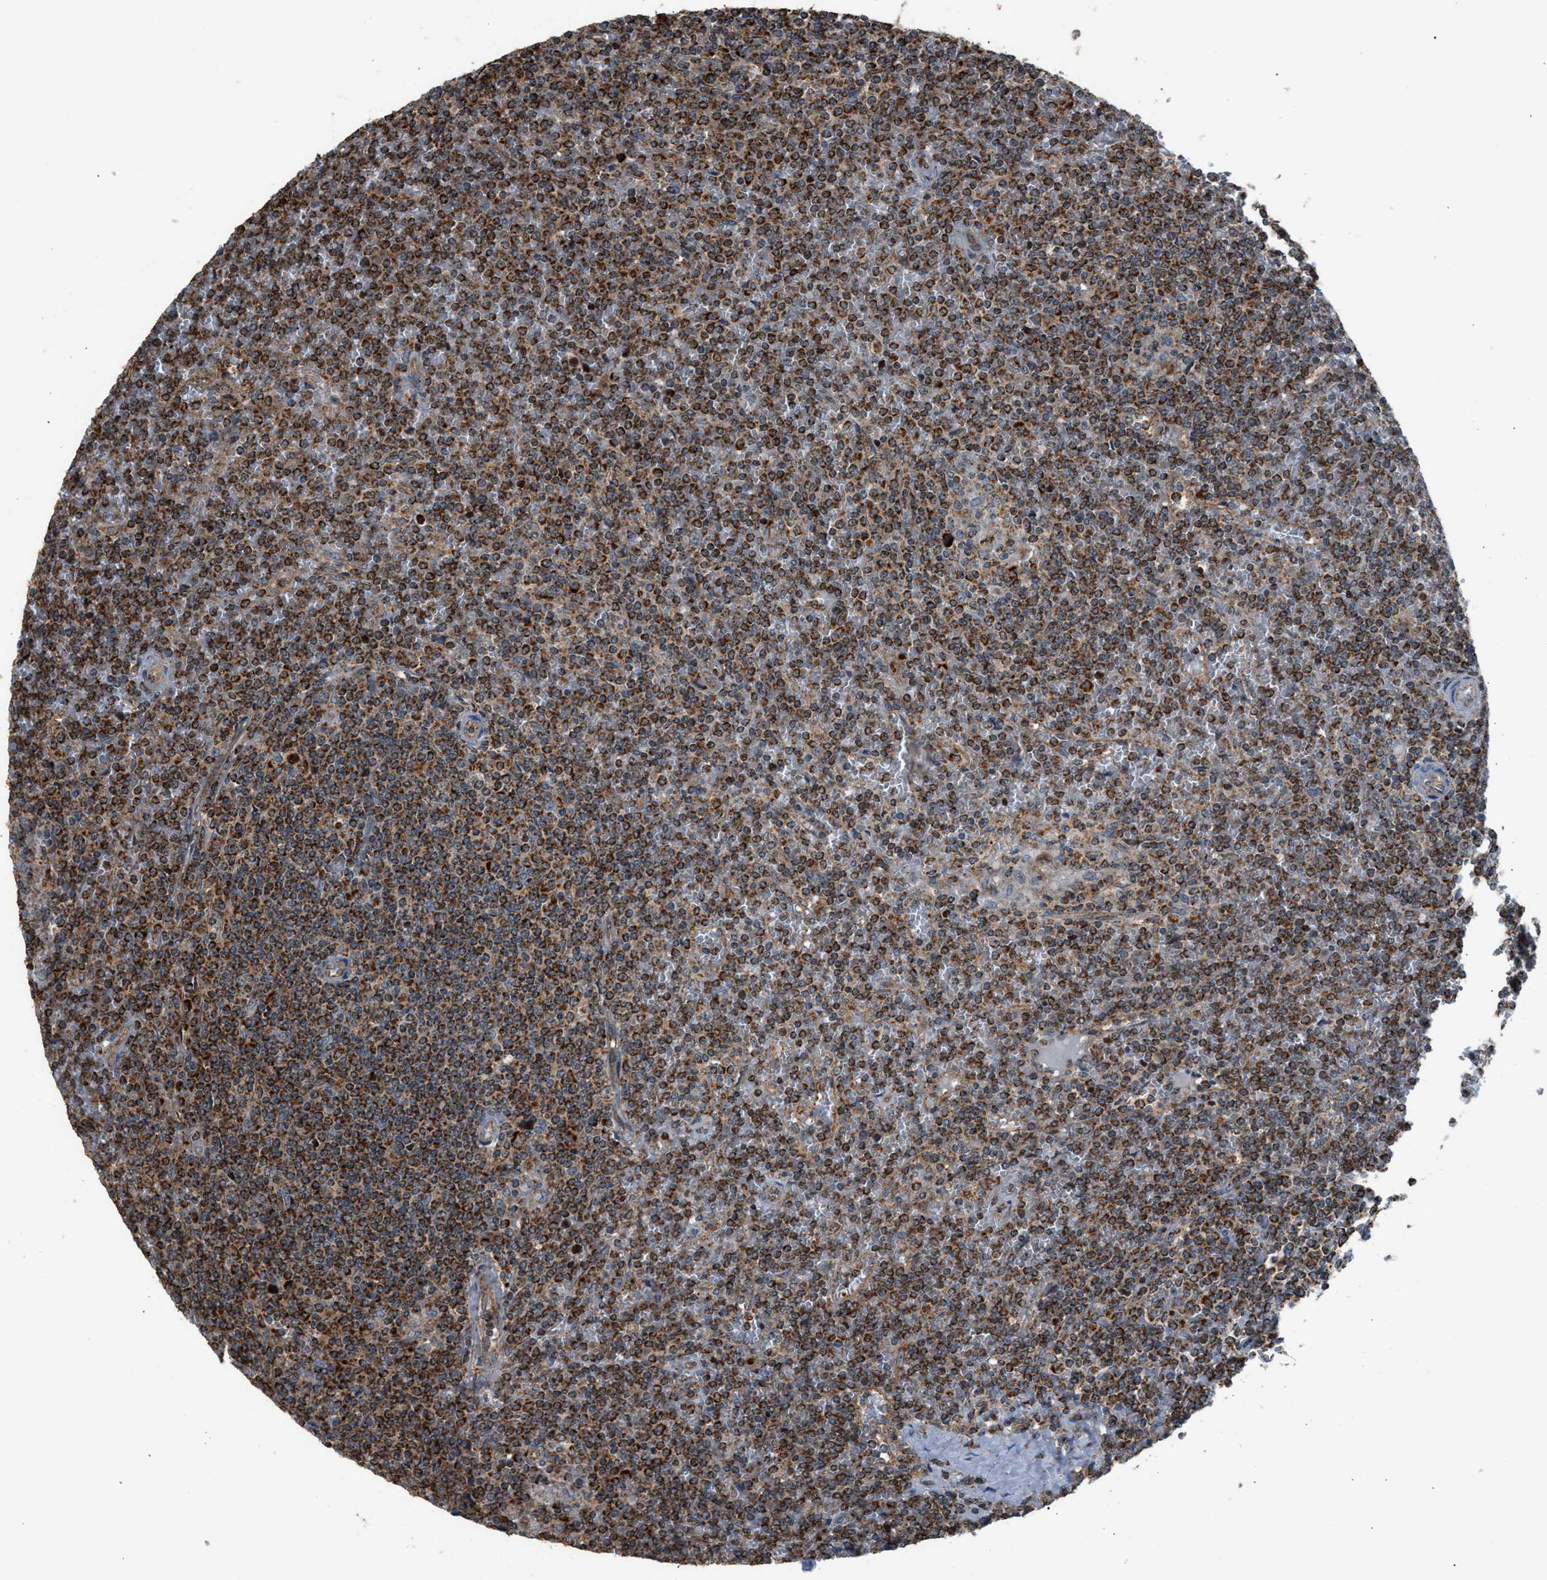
{"staining": {"intensity": "moderate", "quantity": ">75%", "location": "cytoplasmic/membranous"}, "tissue": "lymphoma", "cell_type": "Tumor cells", "image_type": "cancer", "snomed": [{"axis": "morphology", "description": "Malignant lymphoma, non-Hodgkin's type, Low grade"}, {"axis": "topography", "description": "Spleen"}], "caption": "Immunohistochemistry (IHC) (DAB) staining of lymphoma displays moderate cytoplasmic/membranous protein positivity in approximately >75% of tumor cells.", "gene": "SGSM2", "patient": {"sex": "female", "age": 19}}